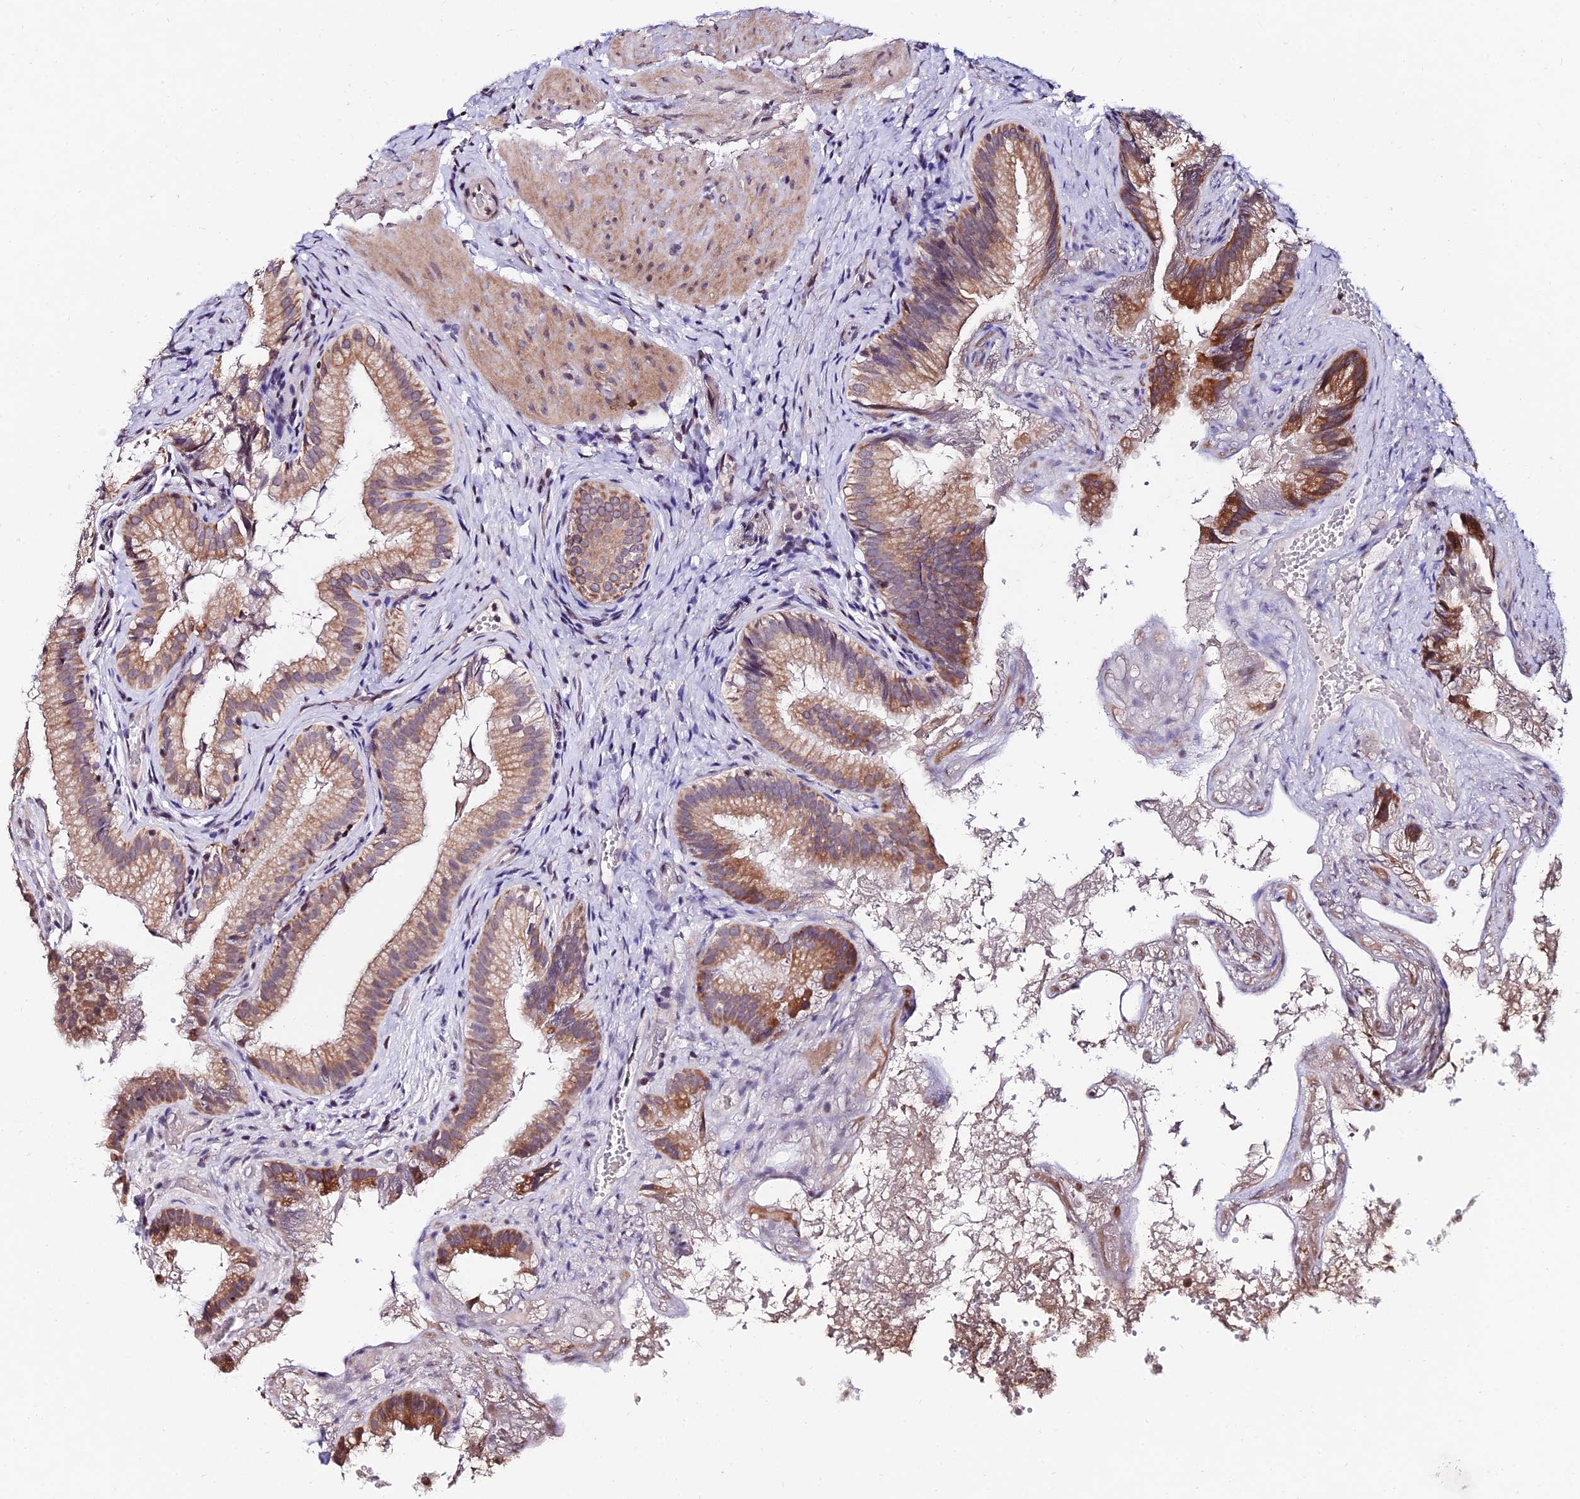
{"staining": {"intensity": "moderate", "quantity": ">75%", "location": "cytoplasmic/membranous"}, "tissue": "gallbladder", "cell_type": "Glandular cells", "image_type": "normal", "snomed": [{"axis": "morphology", "description": "Normal tissue, NOS"}, {"axis": "topography", "description": "Gallbladder"}], "caption": "Glandular cells reveal medium levels of moderate cytoplasmic/membranous staining in approximately >75% of cells in normal human gallbladder.", "gene": "CDNF", "patient": {"sex": "female", "age": 30}}